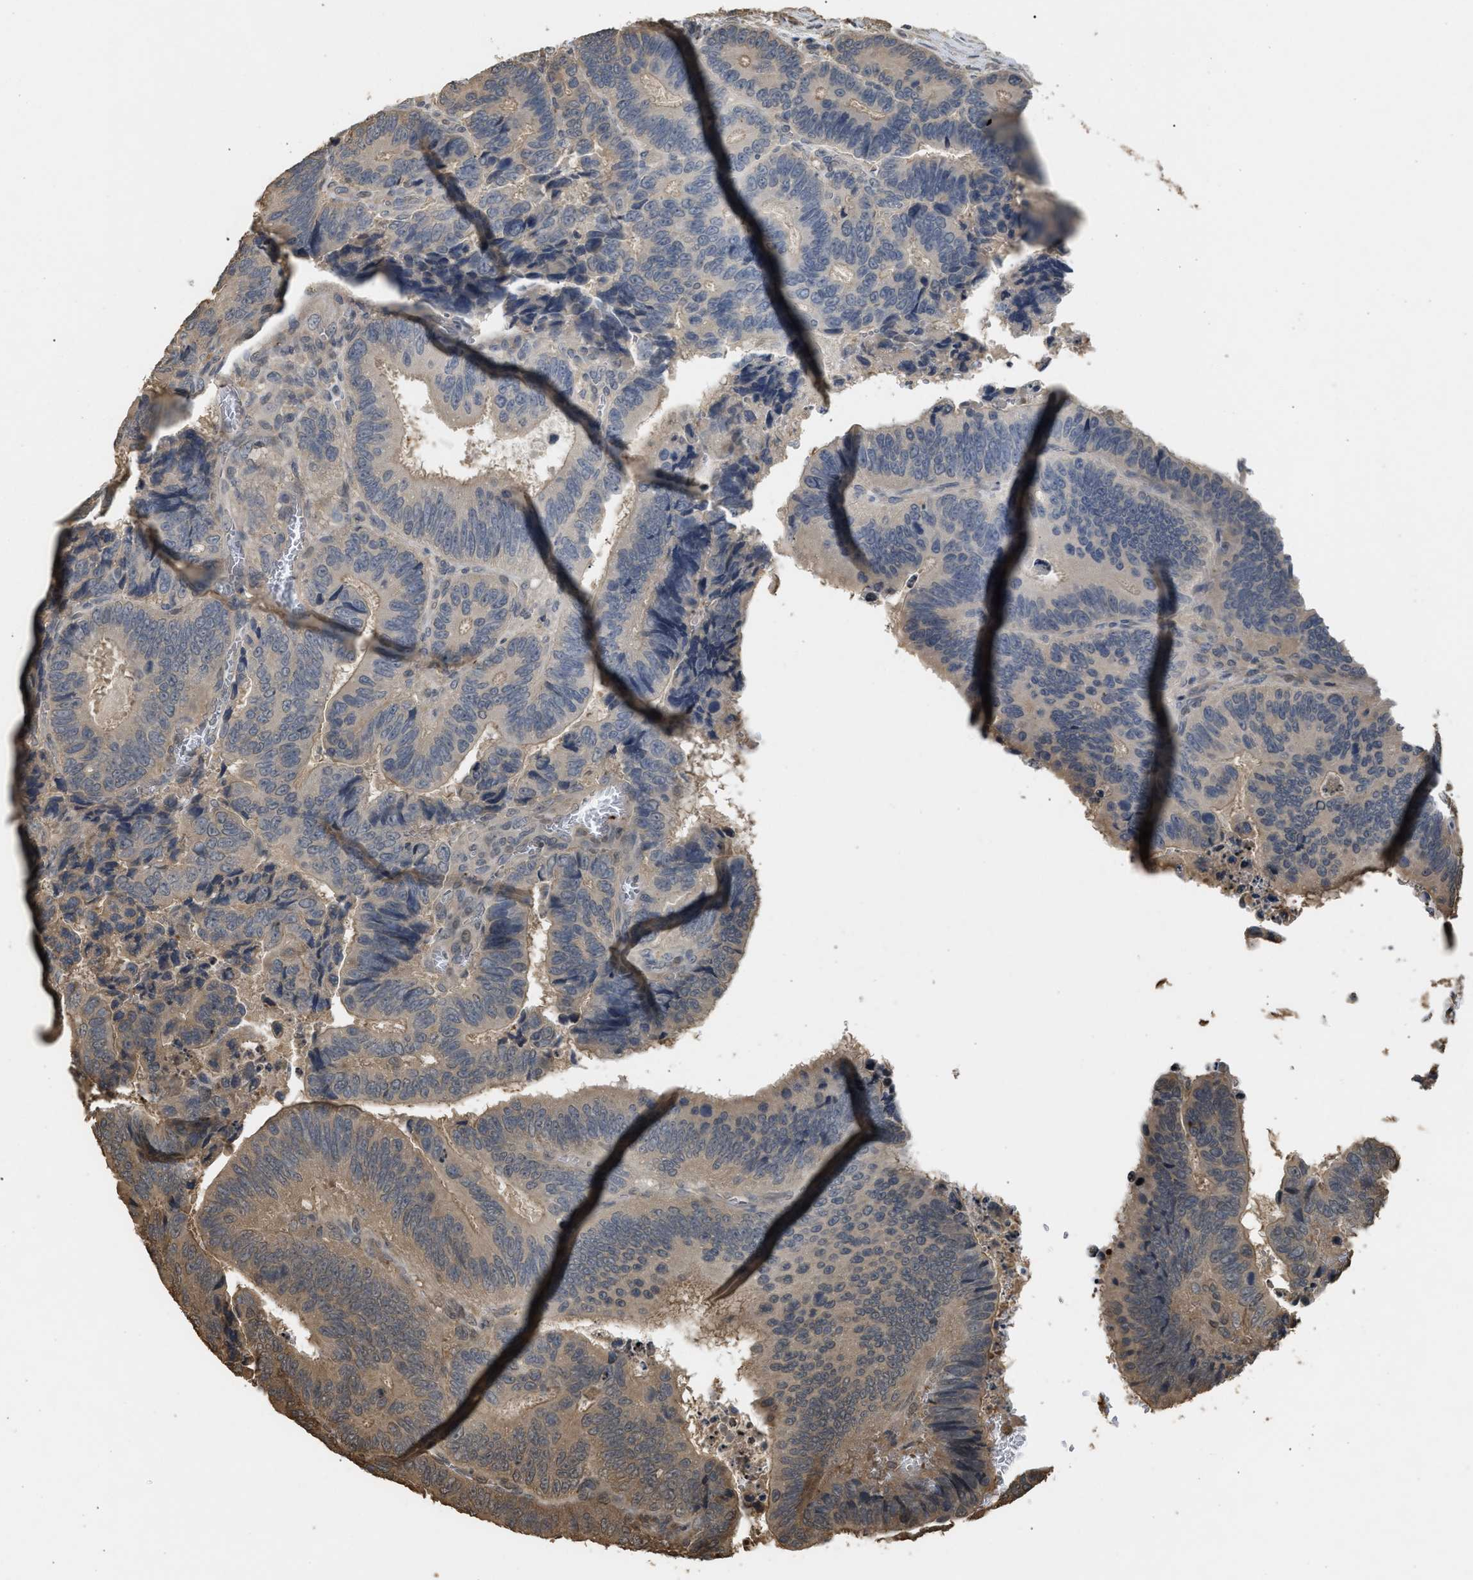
{"staining": {"intensity": "weak", "quantity": "<25%", "location": "cytoplasmic/membranous"}, "tissue": "colorectal cancer", "cell_type": "Tumor cells", "image_type": "cancer", "snomed": [{"axis": "morphology", "description": "Inflammation, NOS"}, {"axis": "morphology", "description": "Adenocarcinoma, NOS"}, {"axis": "topography", "description": "Colon"}], "caption": "DAB immunohistochemical staining of colorectal cancer exhibits no significant positivity in tumor cells.", "gene": "ARHGDIA", "patient": {"sex": "male", "age": 72}}